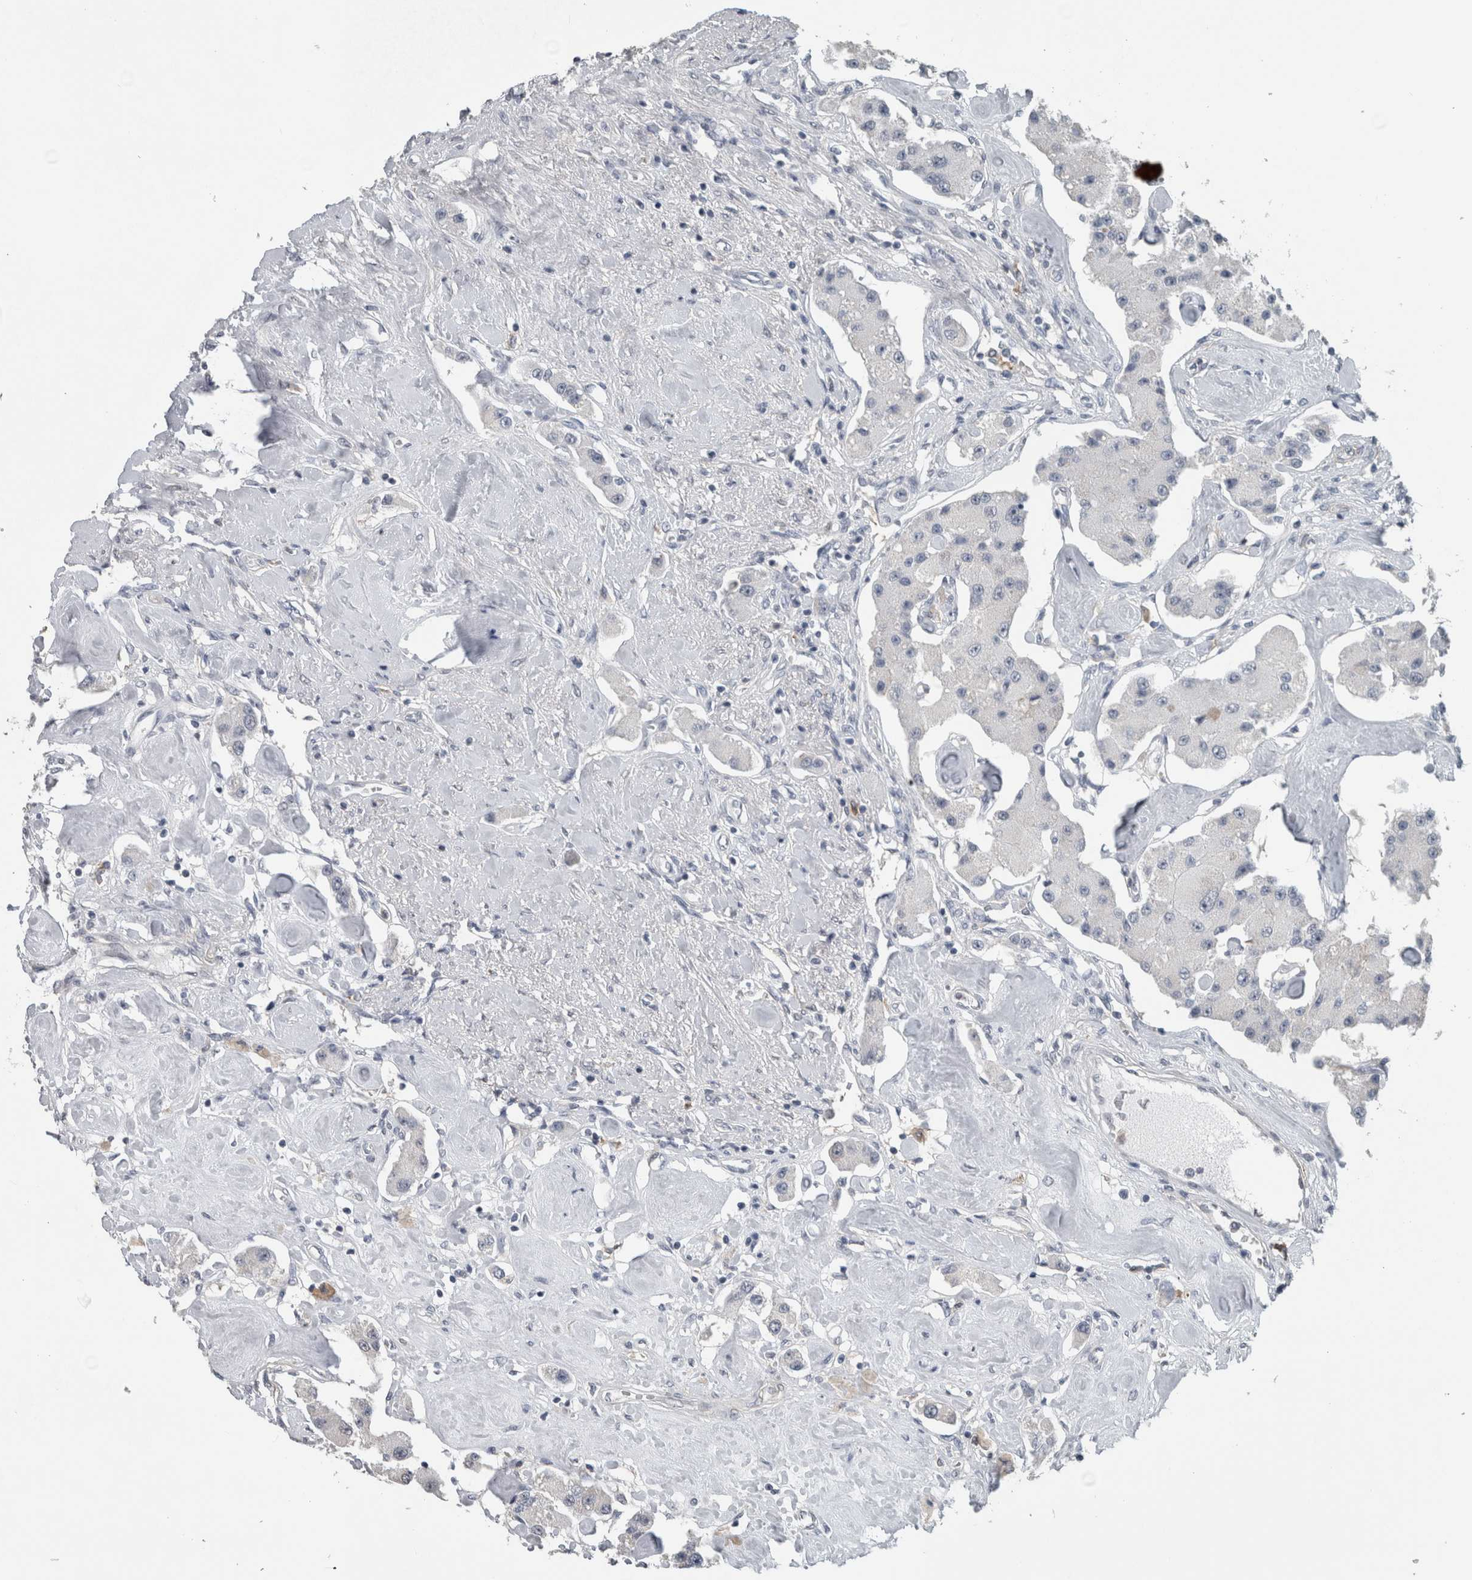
{"staining": {"intensity": "negative", "quantity": "none", "location": "none"}, "tissue": "carcinoid", "cell_type": "Tumor cells", "image_type": "cancer", "snomed": [{"axis": "morphology", "description": "Carcinoid, malignant, NOS"}, {"axis": "topography", "description": "Pancreas"}], "caption": "A high-resolution image shows immunohistochemistry staining of carcinoid, which demonstrates no significant positivity in tumor cells.", "gene": "ACSF2", "patient": {"sex": "male", "age": 41}}